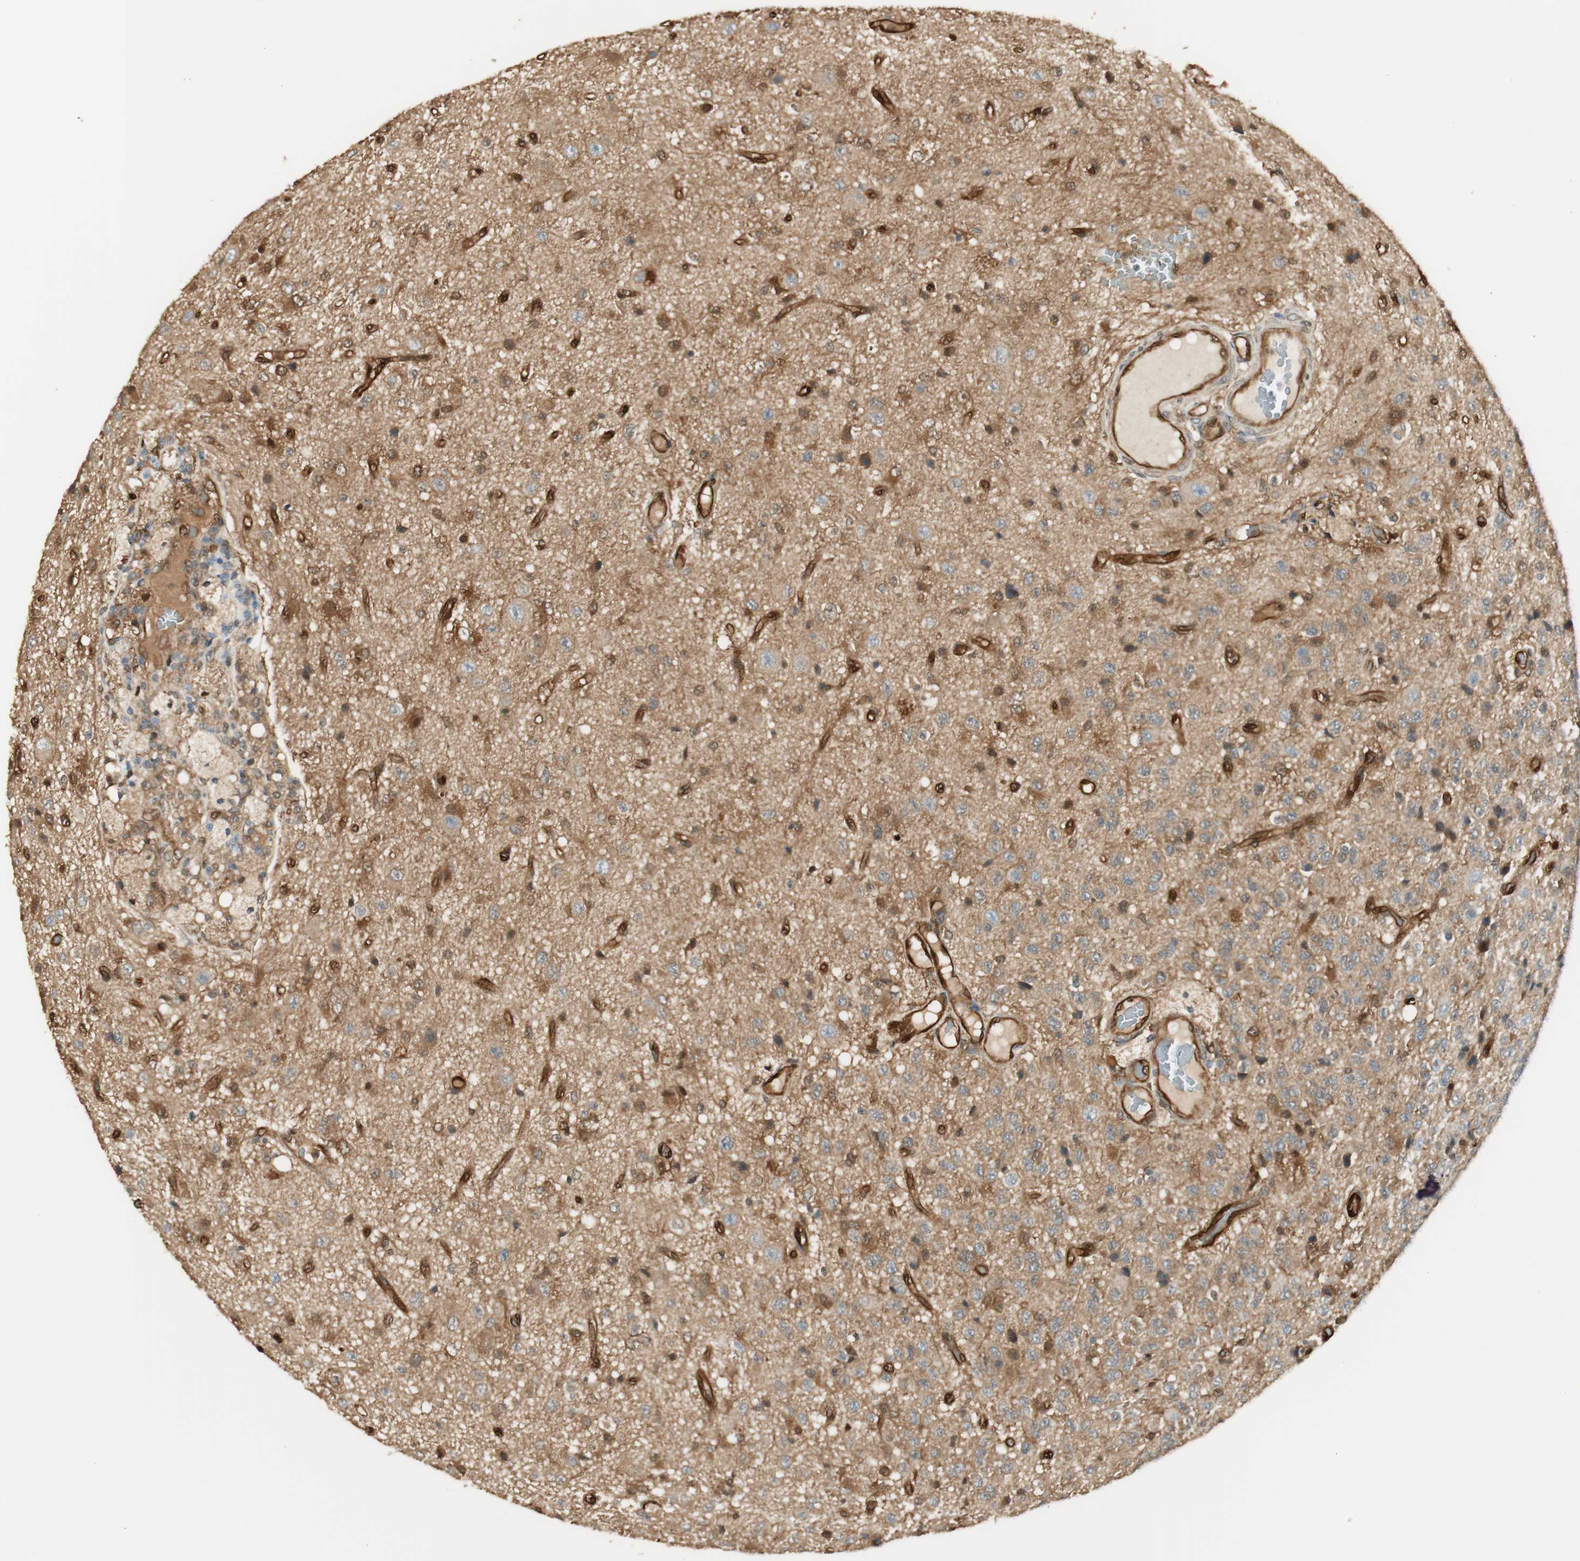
{"staining": {"intensity": "moderate", "quantity": "25%-75%", "location": "cytoplasmic/membranous,nuclear"}, "tissue": "glioma", "cell_type": "Tumor cells", "image_type": "cancer", "snomed": [{"axis": "morphology", "description": "Glioma, malignant, High grade"}, {"axis": "topography", "description": "pancreas cauda"}], "caption": "Immunohistochemical staining of human glioma reveals moderate cytoplasmic/membranous and nuclear protein positivity in approximately 25%-75% of tumor cells.", "gene": "SERPINB6", "patient": {"sex": "male", "age": 60}}